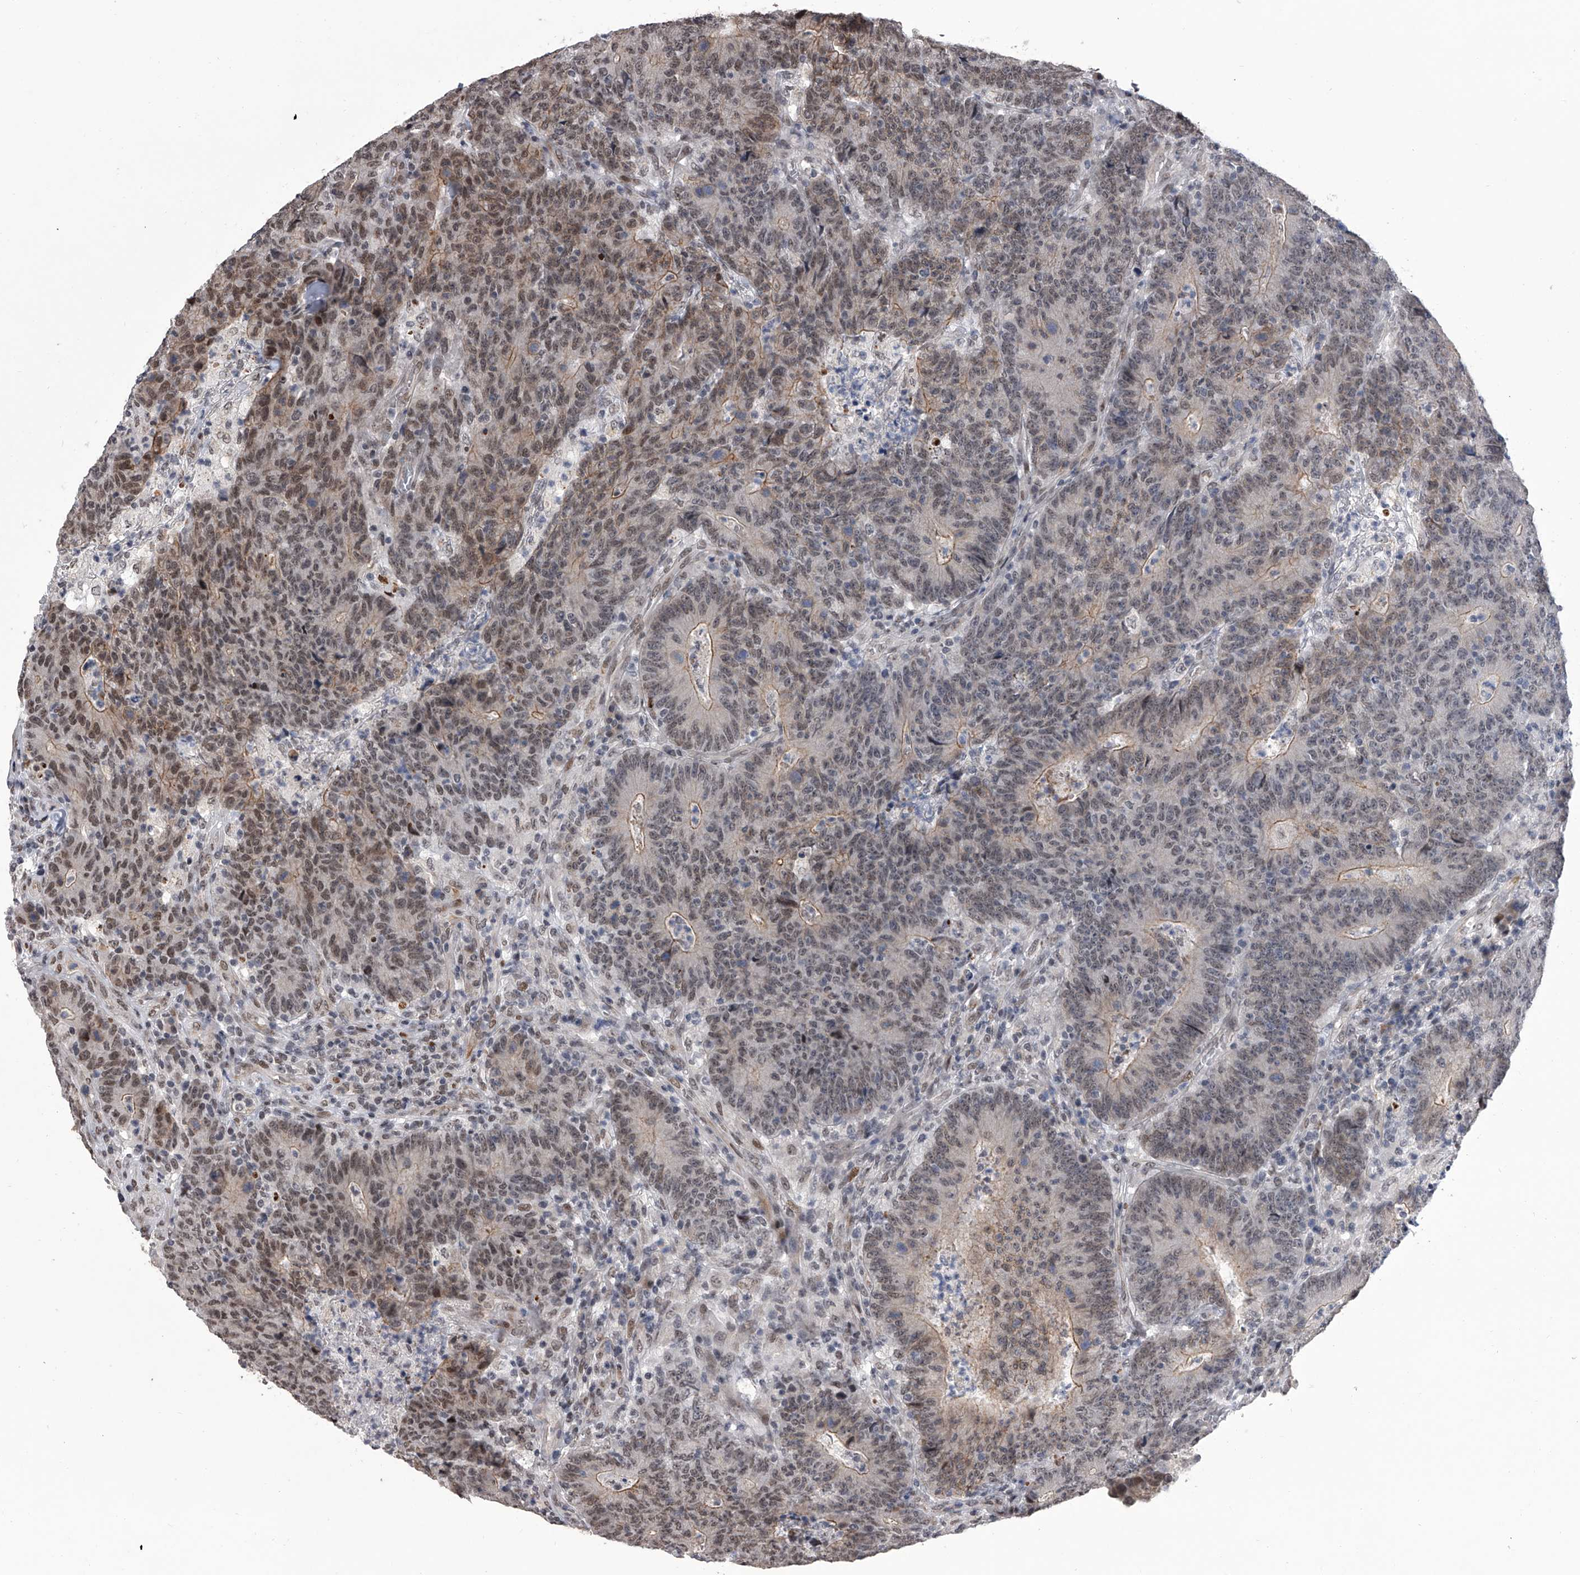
{"staining": {"intensity": "weak", "quantity": "25%-75%", "location": "cytoplasmic/membranous,nuclear"}, "tissue": "colorectal cancer", "cell_type": "Tumor cells", "image_type": "cancer", "snomed": [{"axis": "morphology", "description": "Normal tissue, NOS"}, {"axis": "morphology", "description": "Adenocarcinoma, NOS"}, {"axis": "topography", "description": "Colon"}], "caption": "Immunohistochemical staining of adenocarcinoma (colorectal) demonstrates low levels of weak cytoplasmic/membranous and nuclear expression in about 25%-75% of tumor cells.", "gene": "ZNF426", "patient": {"sex": "female", "age": 75}}